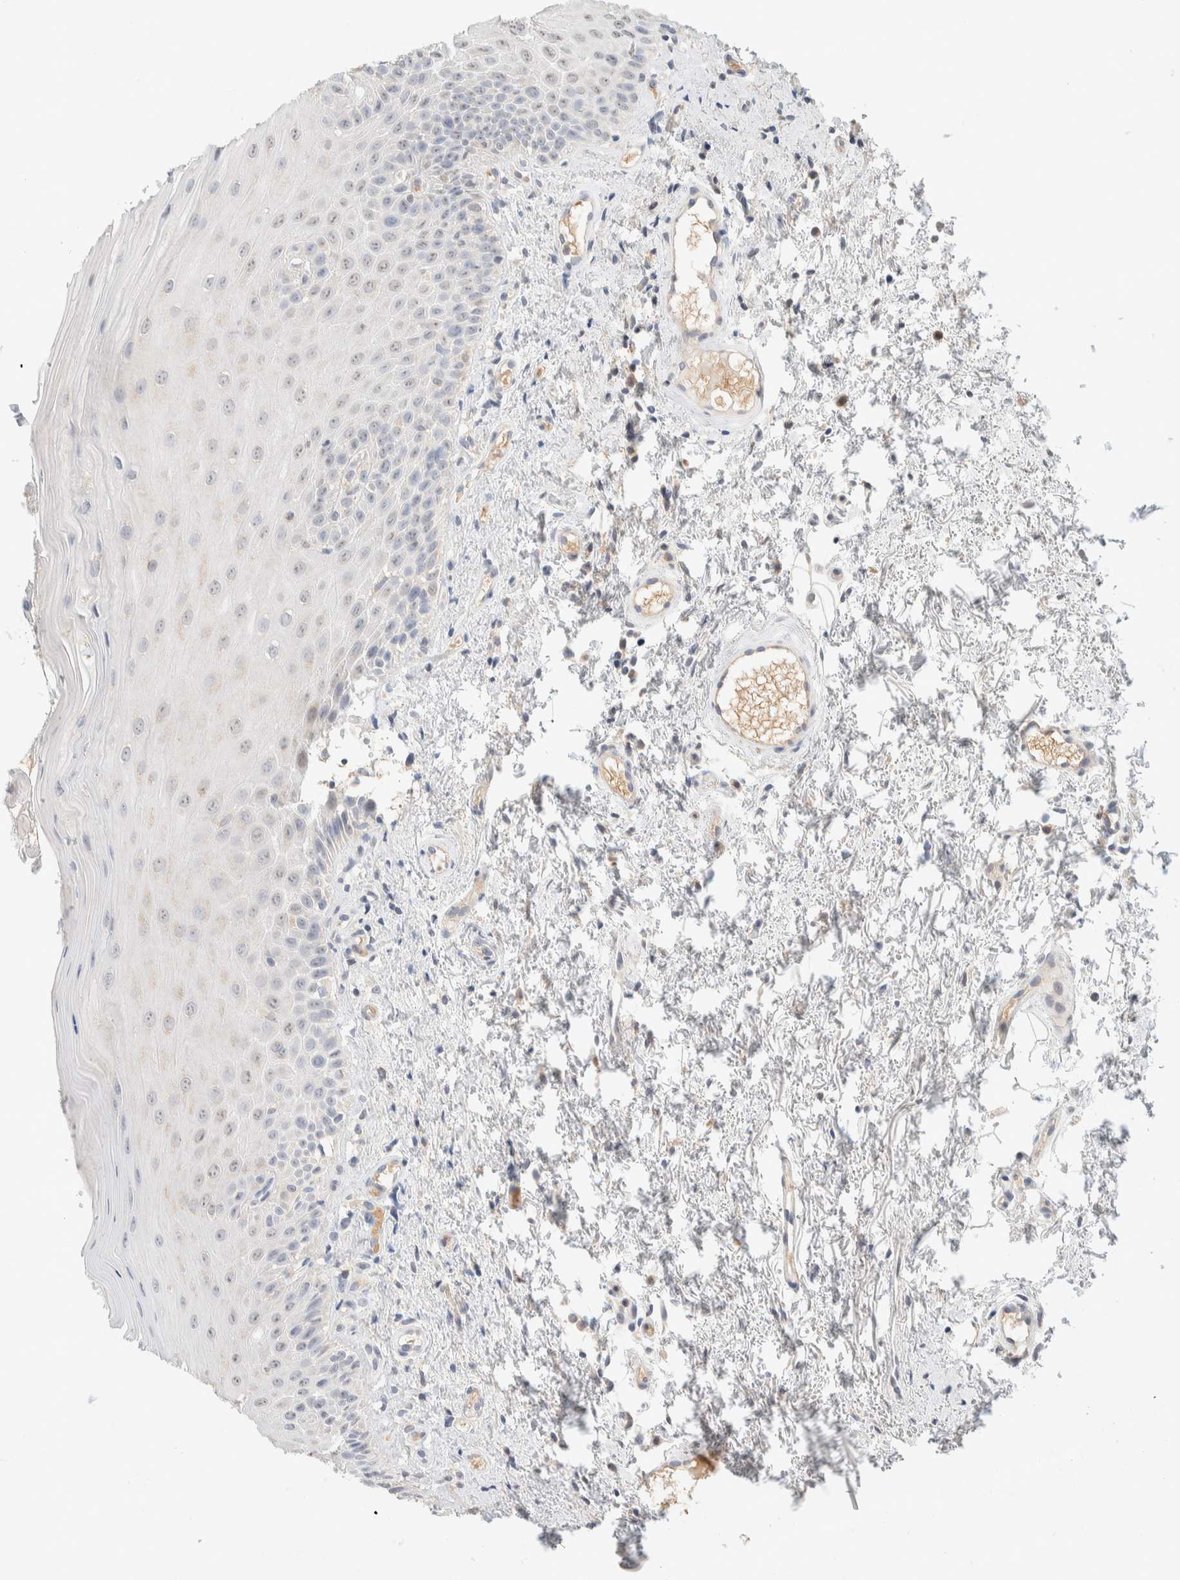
{"staining": {"intensity": "negative", "quantity": "none", "location": "none"}, "tissue": "oral mucosa", "cell_type": "Squamous epithelial cells", "image_type": "normal", "snomed": [{"axis": "morphology", "description": "Normal tissue, NOS"}, {"axis": "topography", "description": "Oral tissue"}], "caption": "DAB (3,3'-diaminobenzidine) immunohistochemical staining of benign human oral mucosa shows no significant staining in squamous epithelial cells. (DAB (3,3'-diaminobenzidine) immunohistochemistry (IHC), high magnification).", "gene": "HDHD3", "patient": {"sex": "male", "age": 66}}